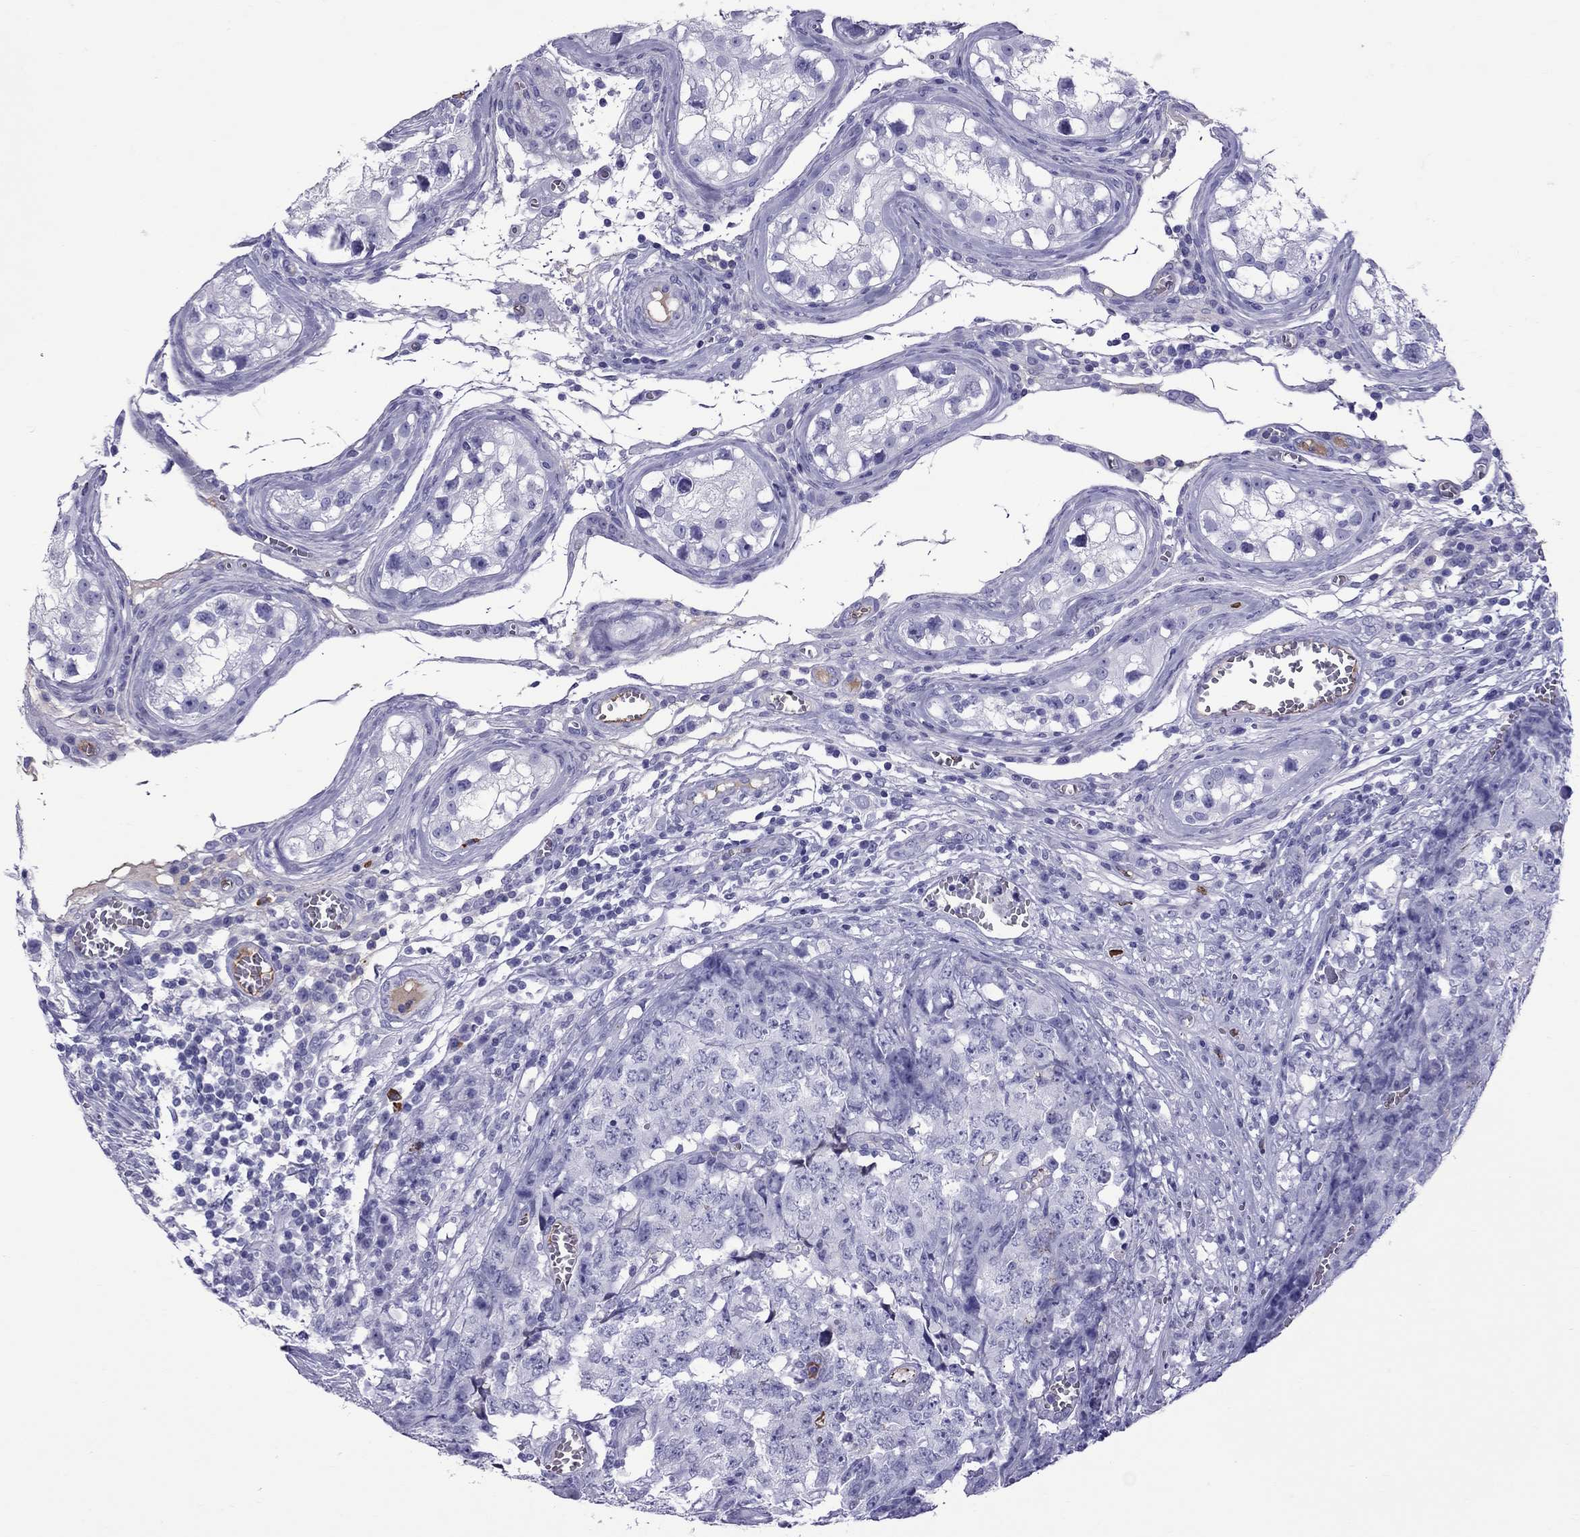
{"staining": {"intensity": "negative", "quantity": "none", "location": "none"}, "tissue": "testis cancer", "cell_type": "Tumor cells", "image_type": "cancer", "snomed": [{"axis": "morphology", "description": "Carcinoma, Embryonal, NOS"}, {"axis": "topography", "description": "Testis"}], "caption": "An IHC image of embryonal carcinoma (testis) is shown. There is no staining in tumor cells of embryonal carcinoma (testis). (DAB immunohistochemistry (IHC) with hematoxylin counter stain).", "gene": "SCART1", "patient": {"sex": "male", "age": 23}}